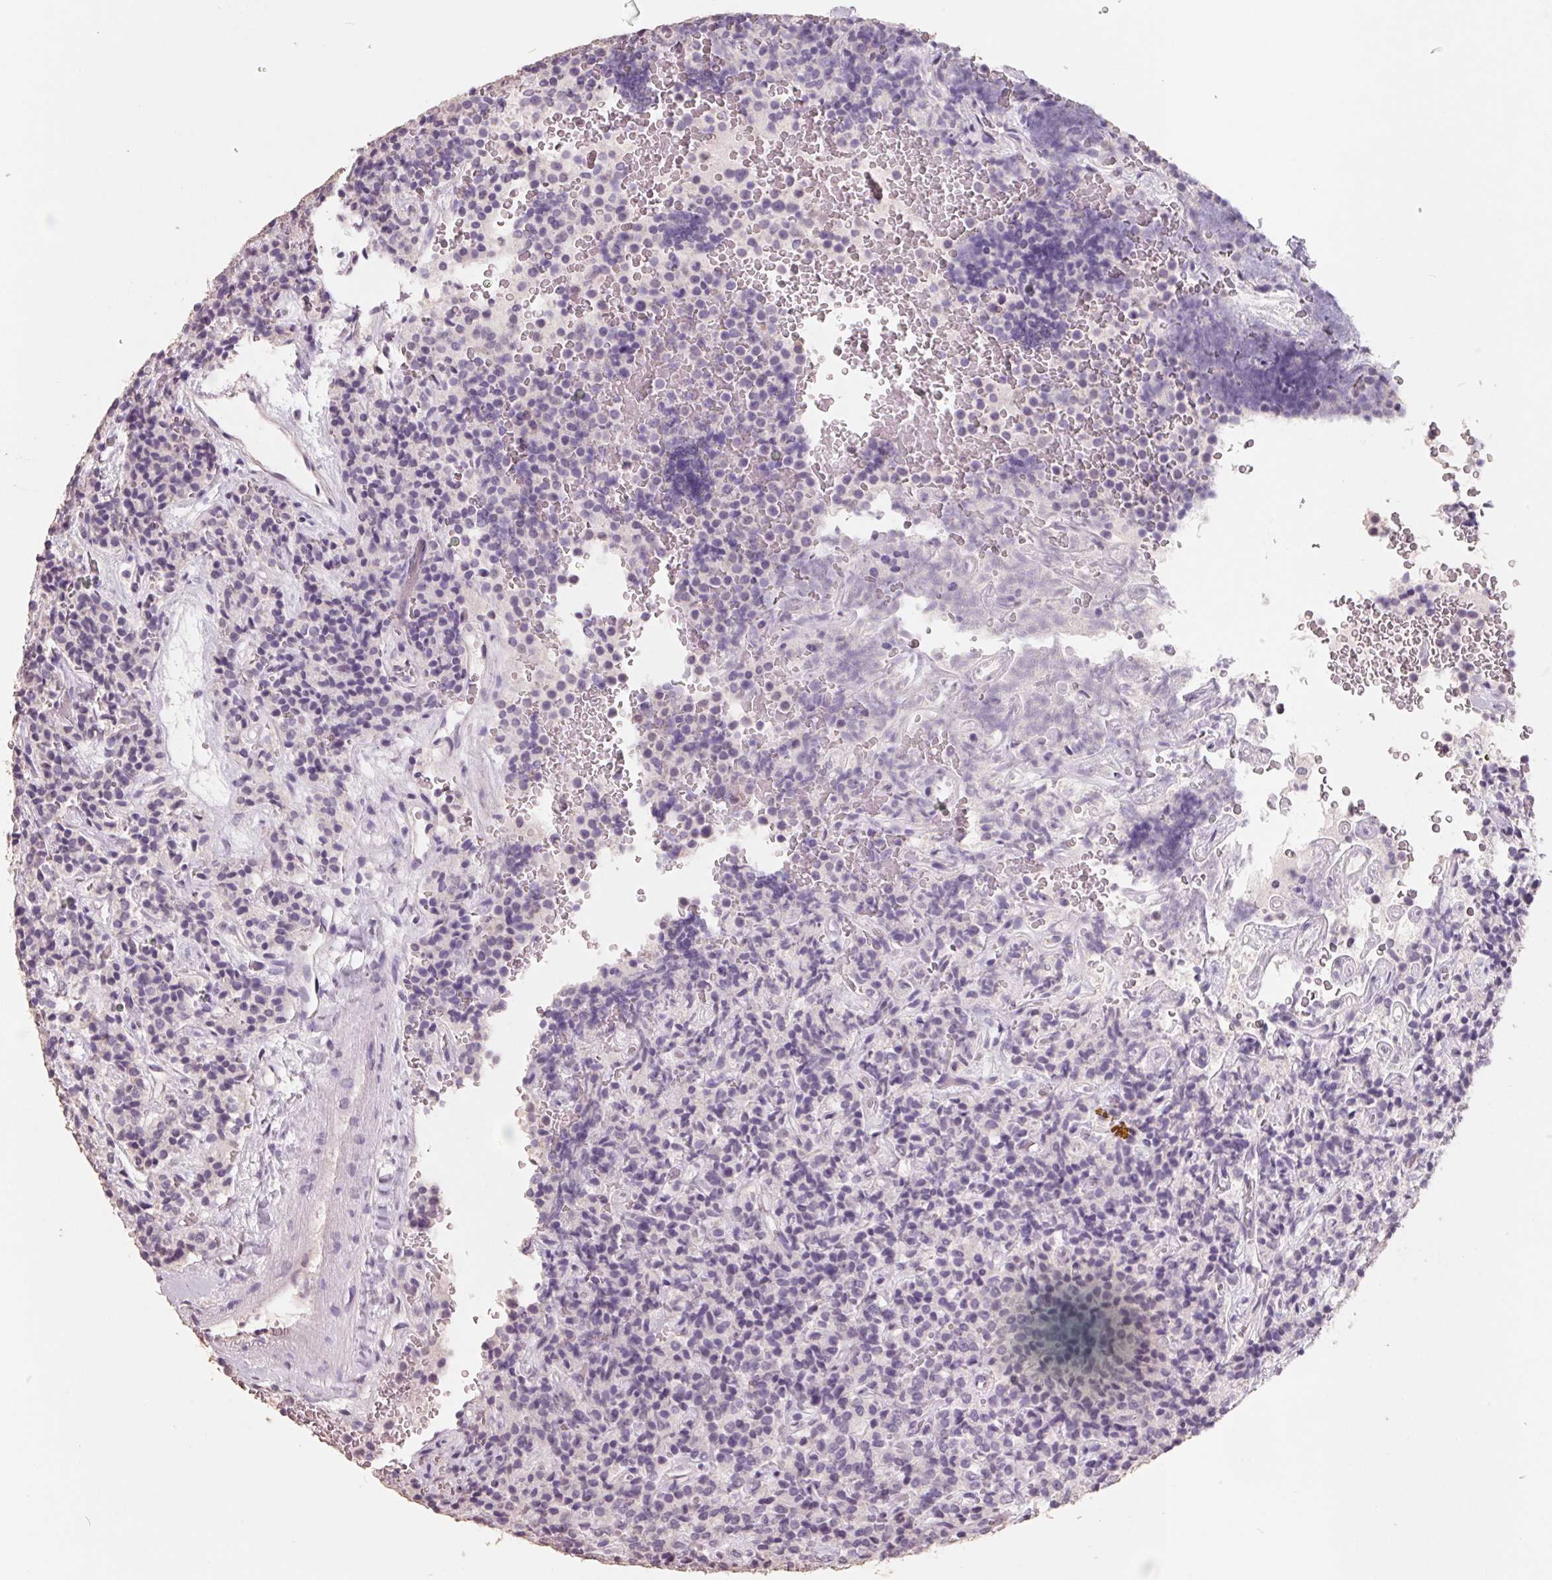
{"staining": {"intensity": "negative", "quantity": "none", "location": "none"}, "tissue": "carcinoid", "cell_type": "Tumor cells", "image_type": "cancer", "snomed": [{"axis": "morphology", "description": "Carcinoid, malignant, NOS"}, {"axis": "topography", "description": "Pancreas"}], "caption": "Tumor cells are negative for brown protein staining in carcinoid. The staining is performed using DAB brown chromogen with nuclei counter-stained in using hematoxylin.", "gene": "FTCD", "patient": {"sex": "male", "age": 36}}